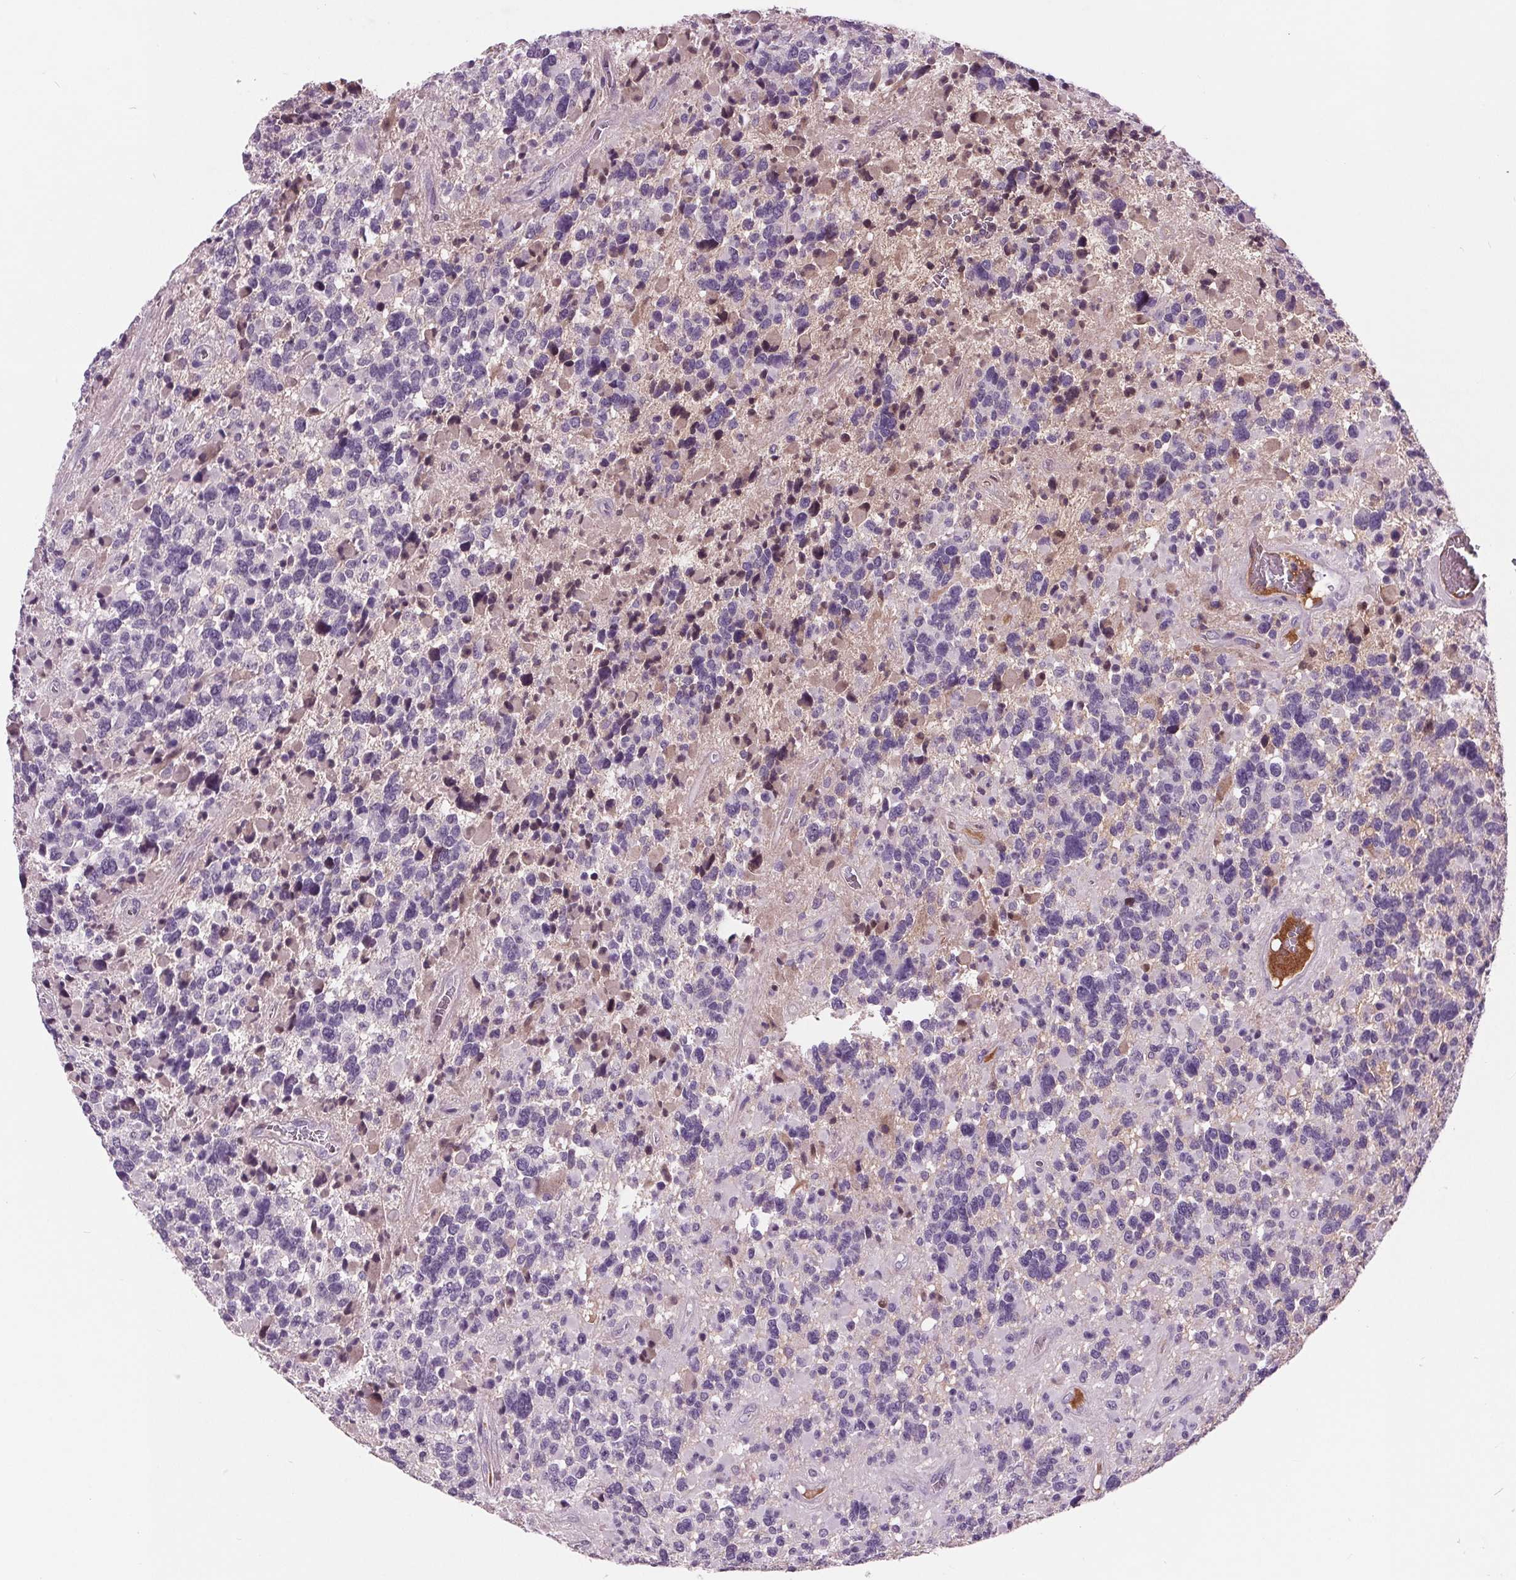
{"staining": {"intensity": "negative", "quantity": "none", "location": "none"}, "tissue": "glioma", "cell_type": "Tumor cells", "image_type": "cancer", "snomed": [{"axis": "morphology", "description": "Glioma, malignant, High grade"}, {"axis": "topography", "description": "Brain"}], "caption": "Immunohistochemistry photomicrograph of malignant high-grade glioma stained for a protein (brown), which displays no staining in tumor cells.", "gene": "C6", "patient": {"sex": "female", "age": 40}}